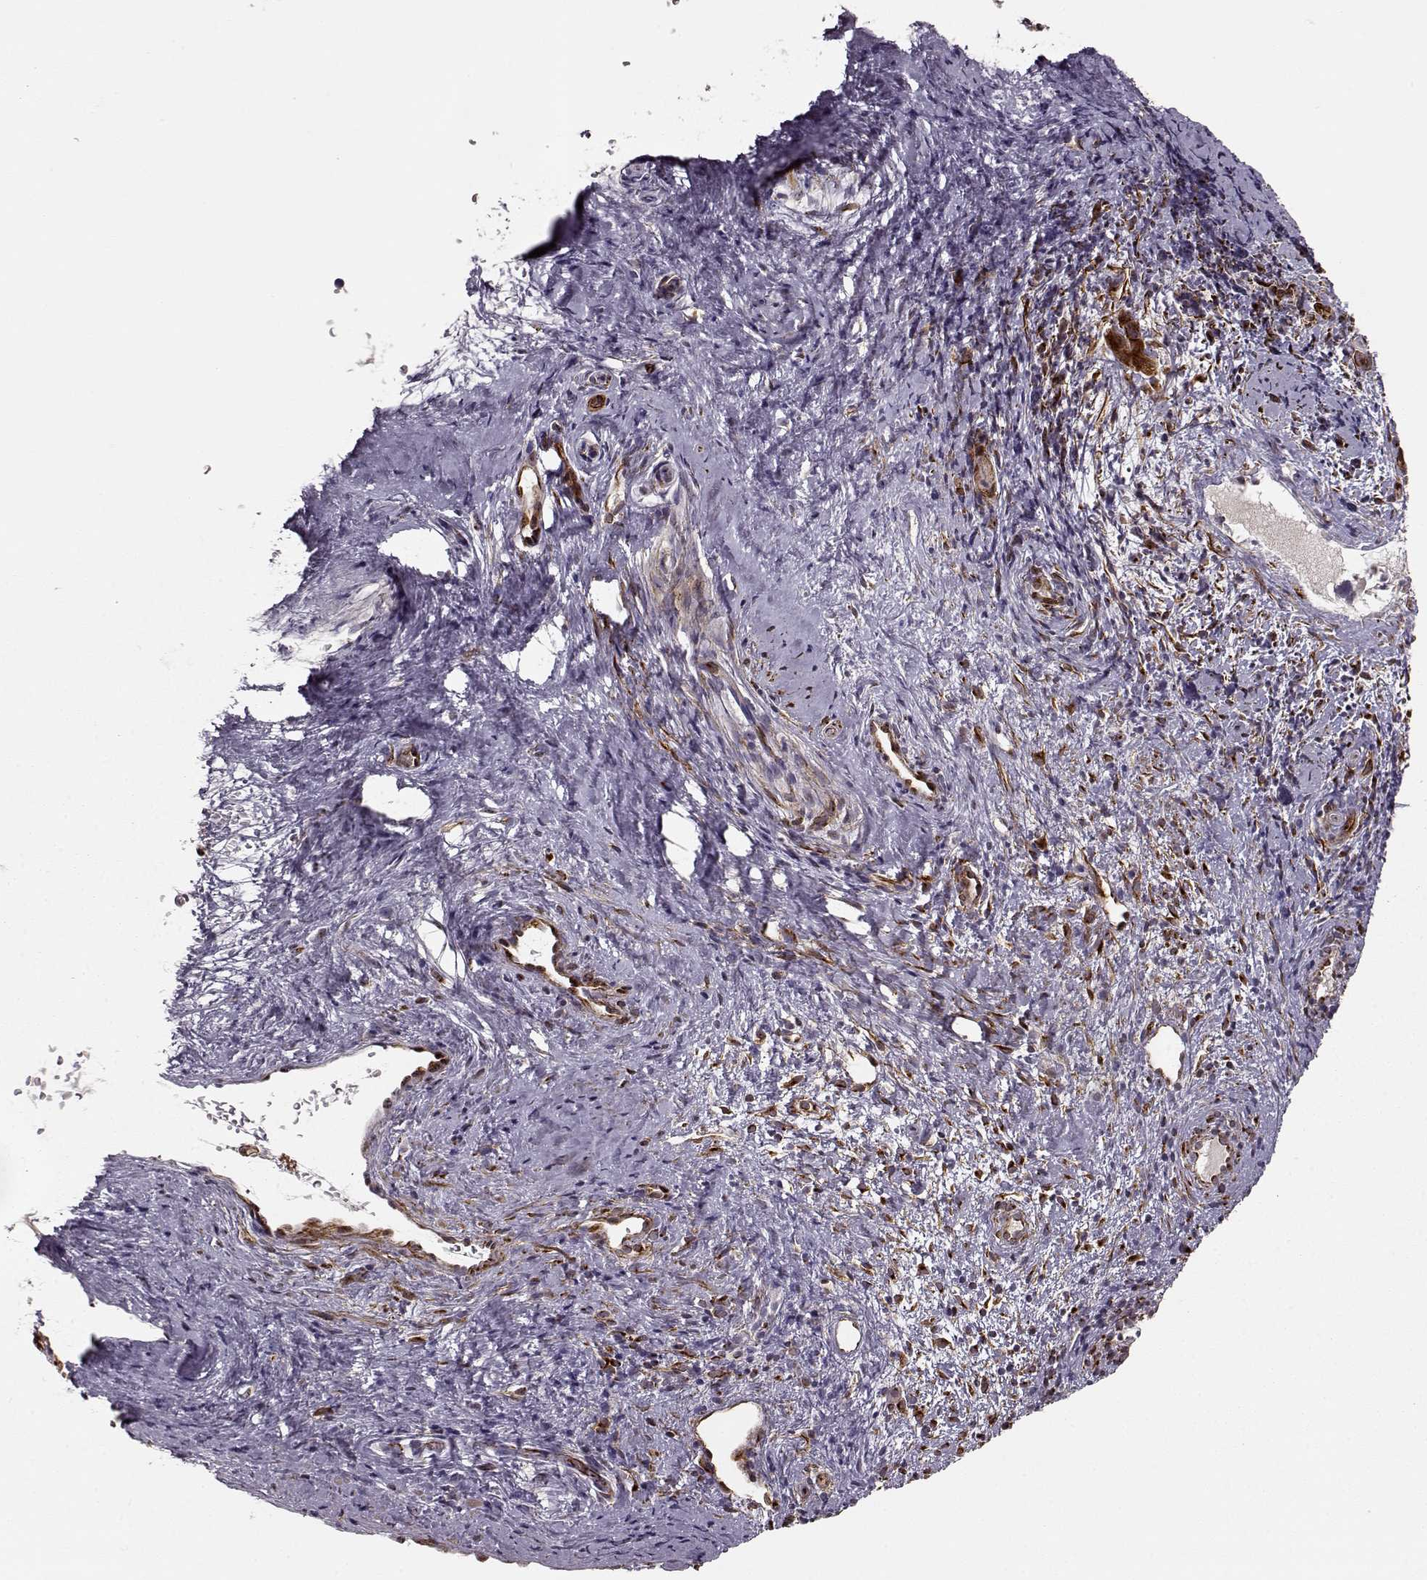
{"staining": {"intensity": "strong", "quantity": "25%-75%", "location": "cytoplasmic/membranous"}, "tissue": "cervical cancer", "cell_type": "Tumor cells", "image_type": "cancer", "snomed": [{"axis": "morphology", "description": "Squamous cell carcinoma, NOS"}, {"axis": "topography", "description": "Cervix"}], "caption": "A high-resolution micrograph shows immunohistochemistry staining of cervical squamous cell carcinoma, which exhibits strong cytoplasmic/membranous staining in approximately 25%-75% of tumor cells. The protein of interest is stained brown, and the nuclei are stained in blue (DAB (3,3'-diaminobenzidine) IHC with brightfield microscopy, high magnification).", "gene": "MTR", "patient": {"sex": "female", "age": 35}}